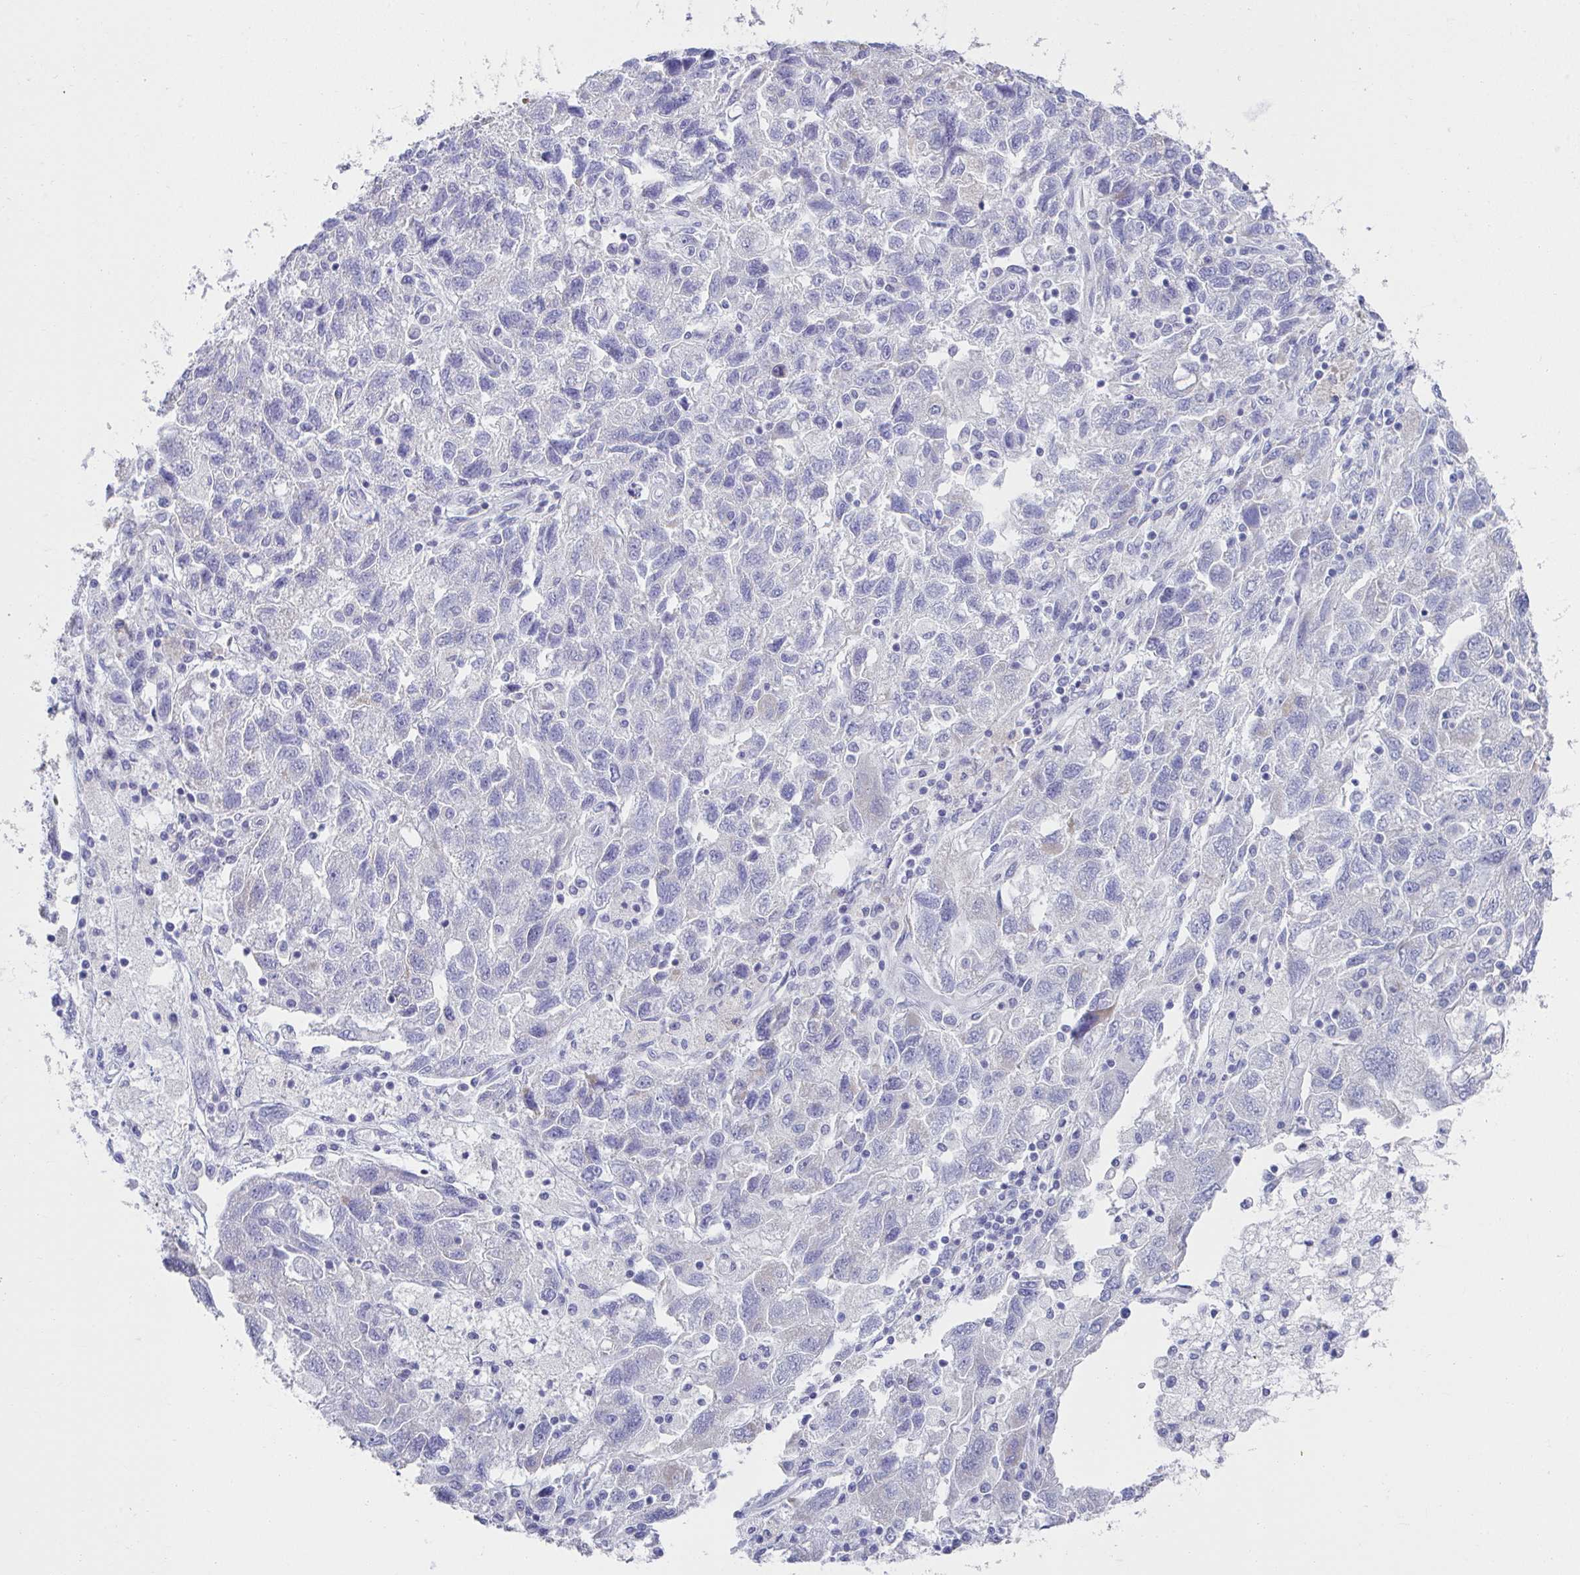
{"staining": {"intensity": "negative", "quantity": "none", "location": "none"}, "tissue": "ovarian cancer", "cell_type": "Tumor cells", "image_type": "cancer", "snomed": [{"axis": "morphology", "description": "Carcinoma, NOS"}, {"axis": "morphology", "description": "Cystadenocarcinoma, serous, NOS"}, {"axis": "topography", "description": "Ovary"}], "caption": "Protein analysis of ovarian cancer displays no significant expression in tumor cells.", "gene": "CXCR1", "patient": {"sex": "female", "age": 69}}